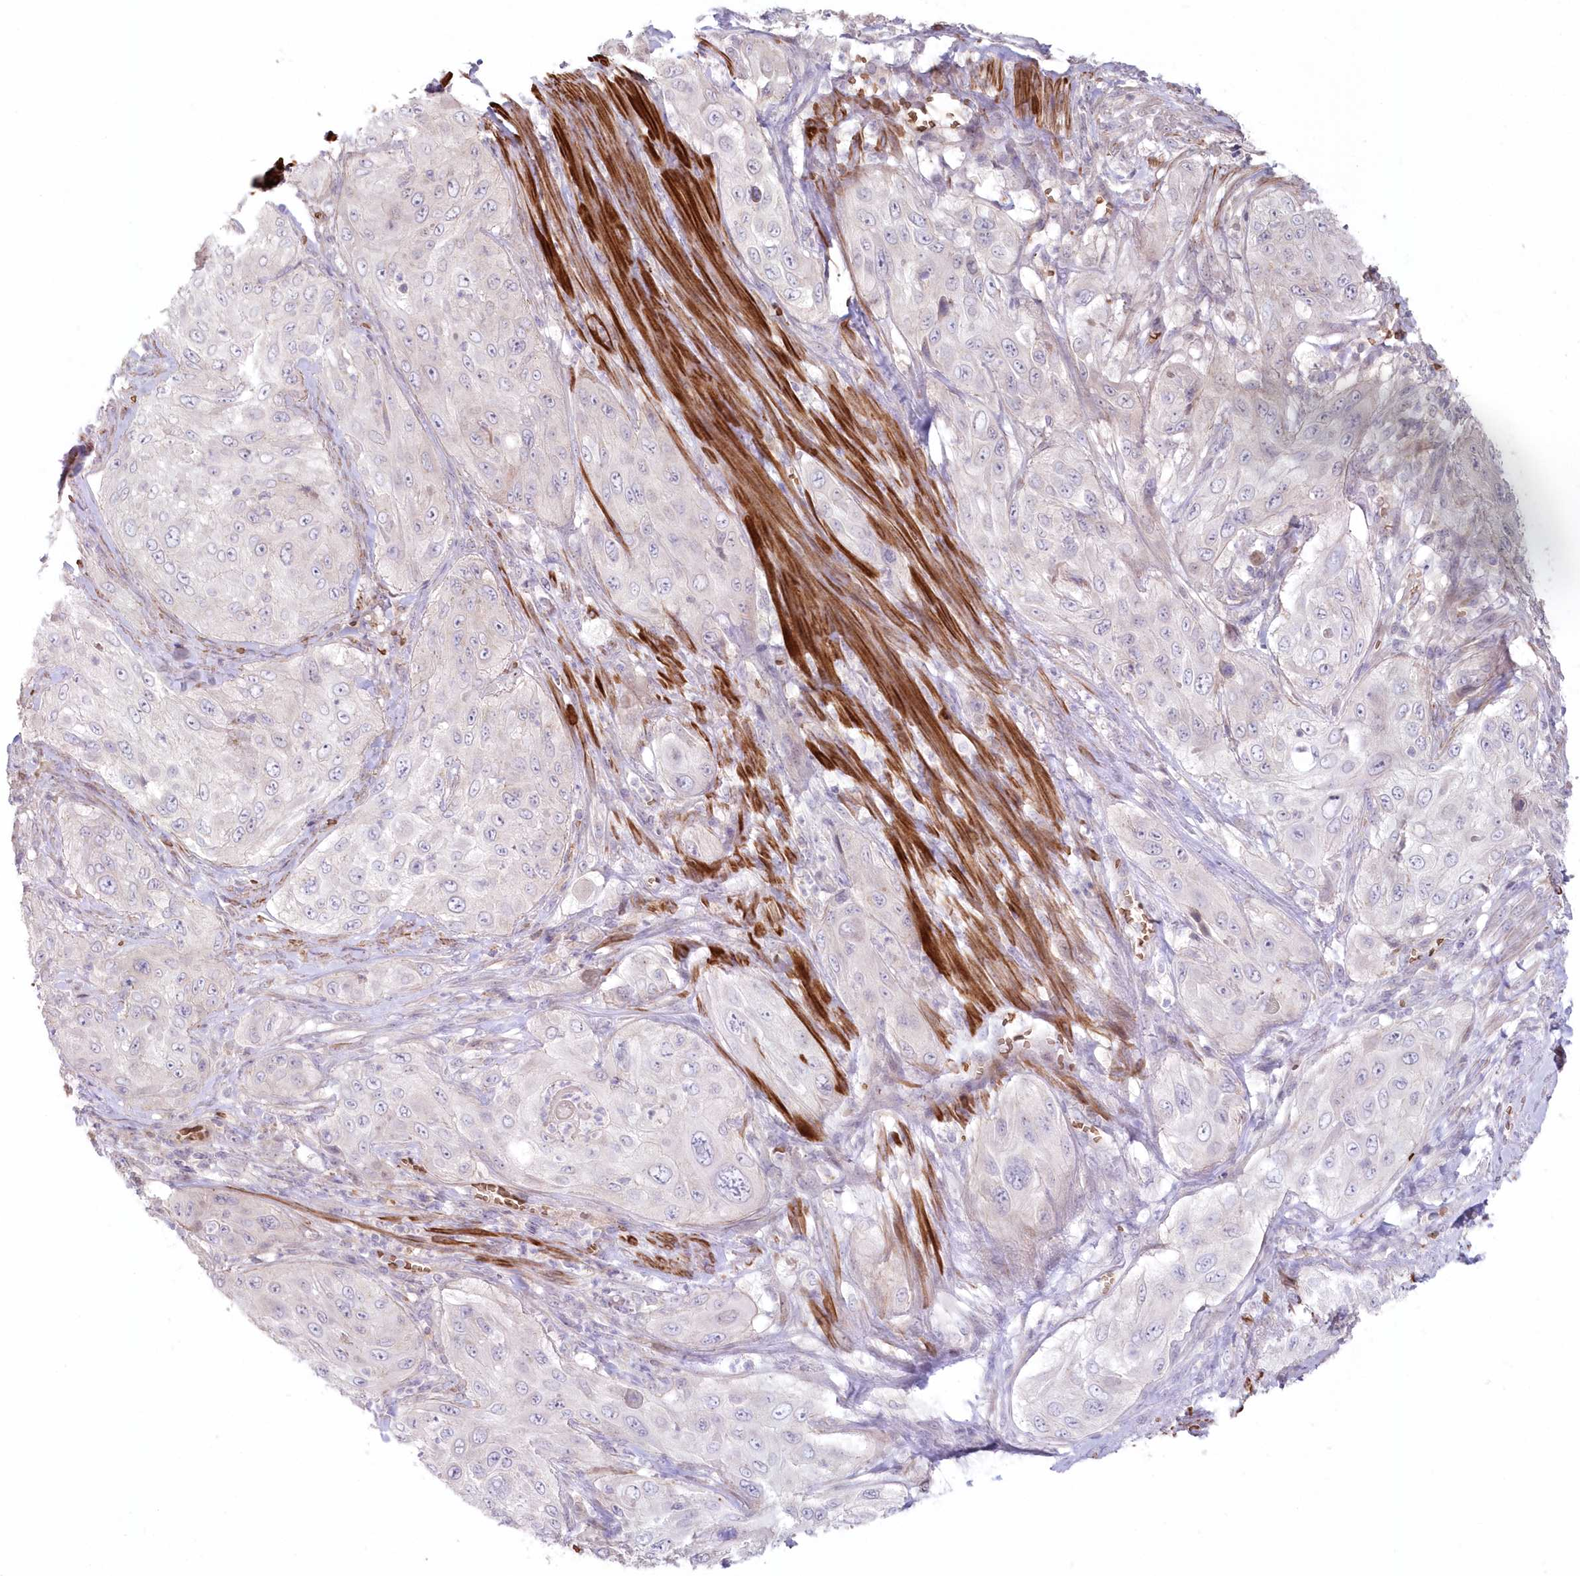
{"staining": {"intensity": "negative", "quantity": "none", "location": "none"}, "tissue": "cervical cancer", "cell_type": "Tumor cells", "image_type": "cancer", "snomed": [{"axis": "morphology", "description": "Squamous cell carcinoma, NOS"}, {"axis": "topography", "description": "Cervix"}], "caption": "The IHC micrograph has no significant staining in tumor cells of squamous cell carcinoma (cervical) tissue.", "gene": "SERINC1", "patient": {"sex": "female", "age": 42}}